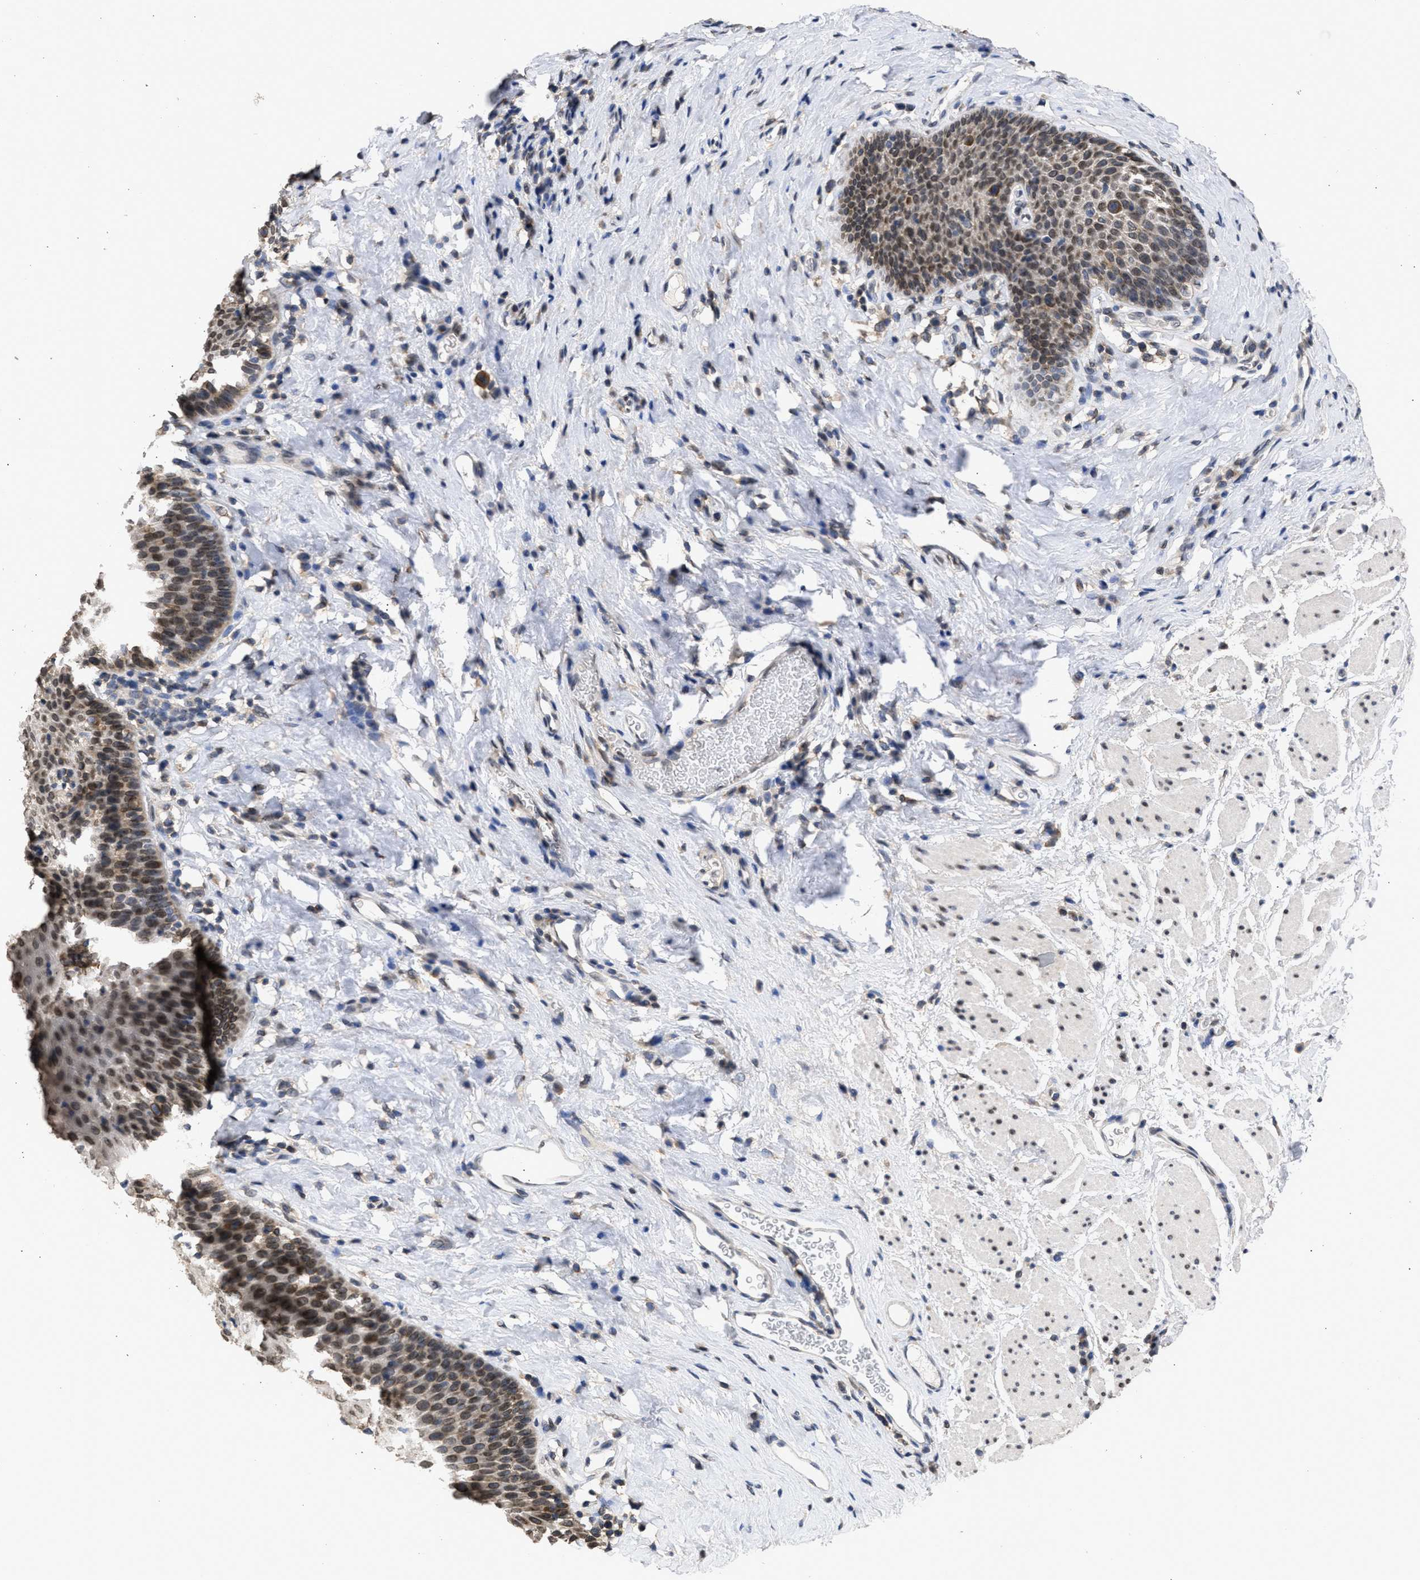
{"staining": {"intensity": "moderate", "quantity": ">75%", "location": "cytoplasmic/membranous,nuclear"}, "tissue": "esophagus", "cell_type": "Squamous epithelial cells", "image_type": "normal", "snomed": [{"axis": "morphology", "description": "Normal tissue, NOS"}, {"axis": "topography", "description": "Esophagus"}], "caption": "Protein staining reveals moderate cytoplasmic/membranous,nuclear positivity in approximately >75% of squamous epithelial cells in unremarkable esophagus.", "gene": "NUP35", "patient": {"sex": "female", "age": 61}}